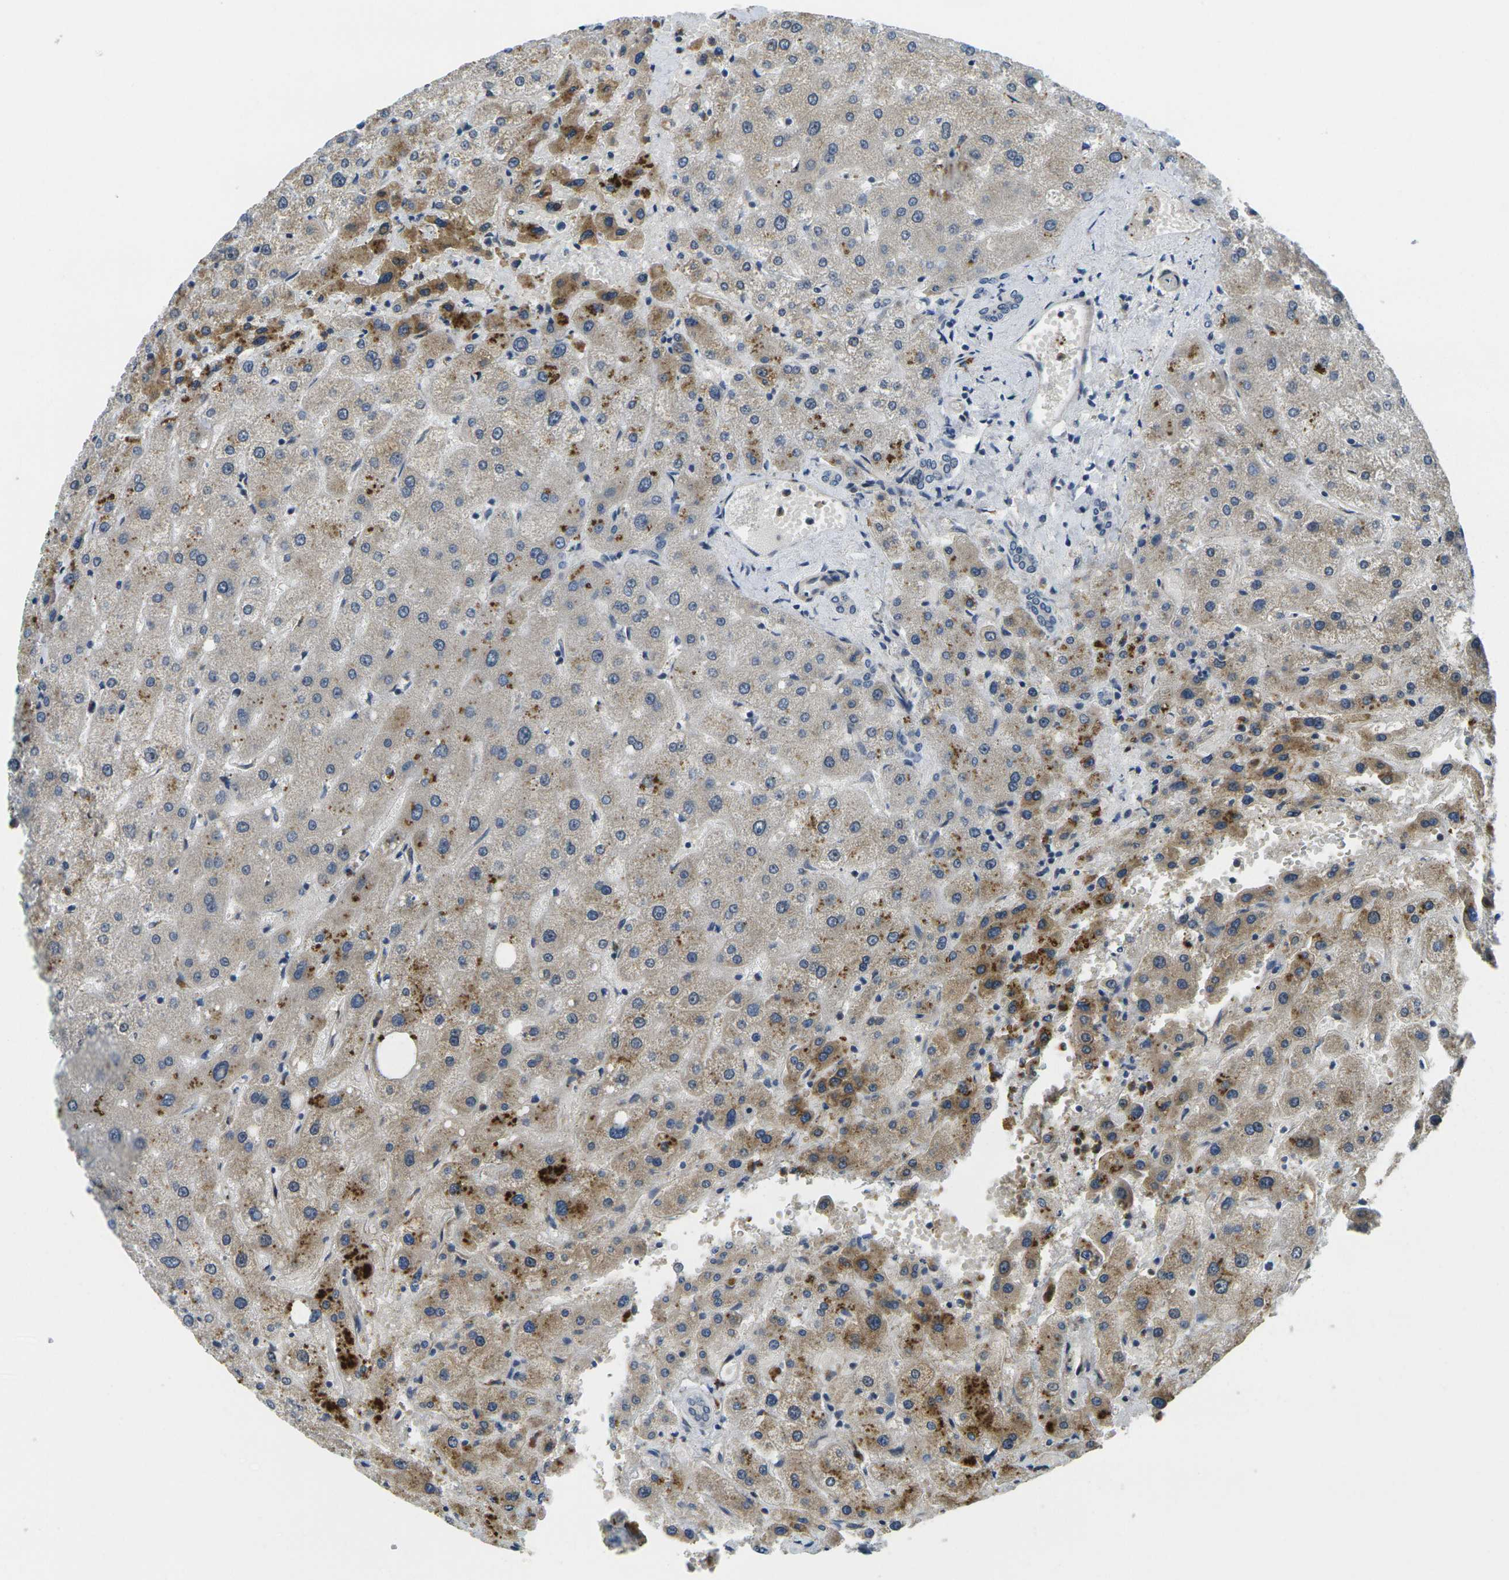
{"staining": {"intensity": "negative", "quantity": "none", "location": "none"}, "tissue": "liver", "cell_type": "Cholangiocytes", "image_type": "normal", "snomed": [{"axis": "morphology", "description": "Normal tissue, NOS"}, {"axis": "topography", "description": "Liver"}], "caption": "IHC histopathology image of unremarkable liver stained for a protein (brown), which displays no expression in cholangiocytes. (Brightfield microscopy of DAB immunohistochemistry at high magnification).", "gene": "MINAR2", "patient": {"sex": "male", "age": 73}}